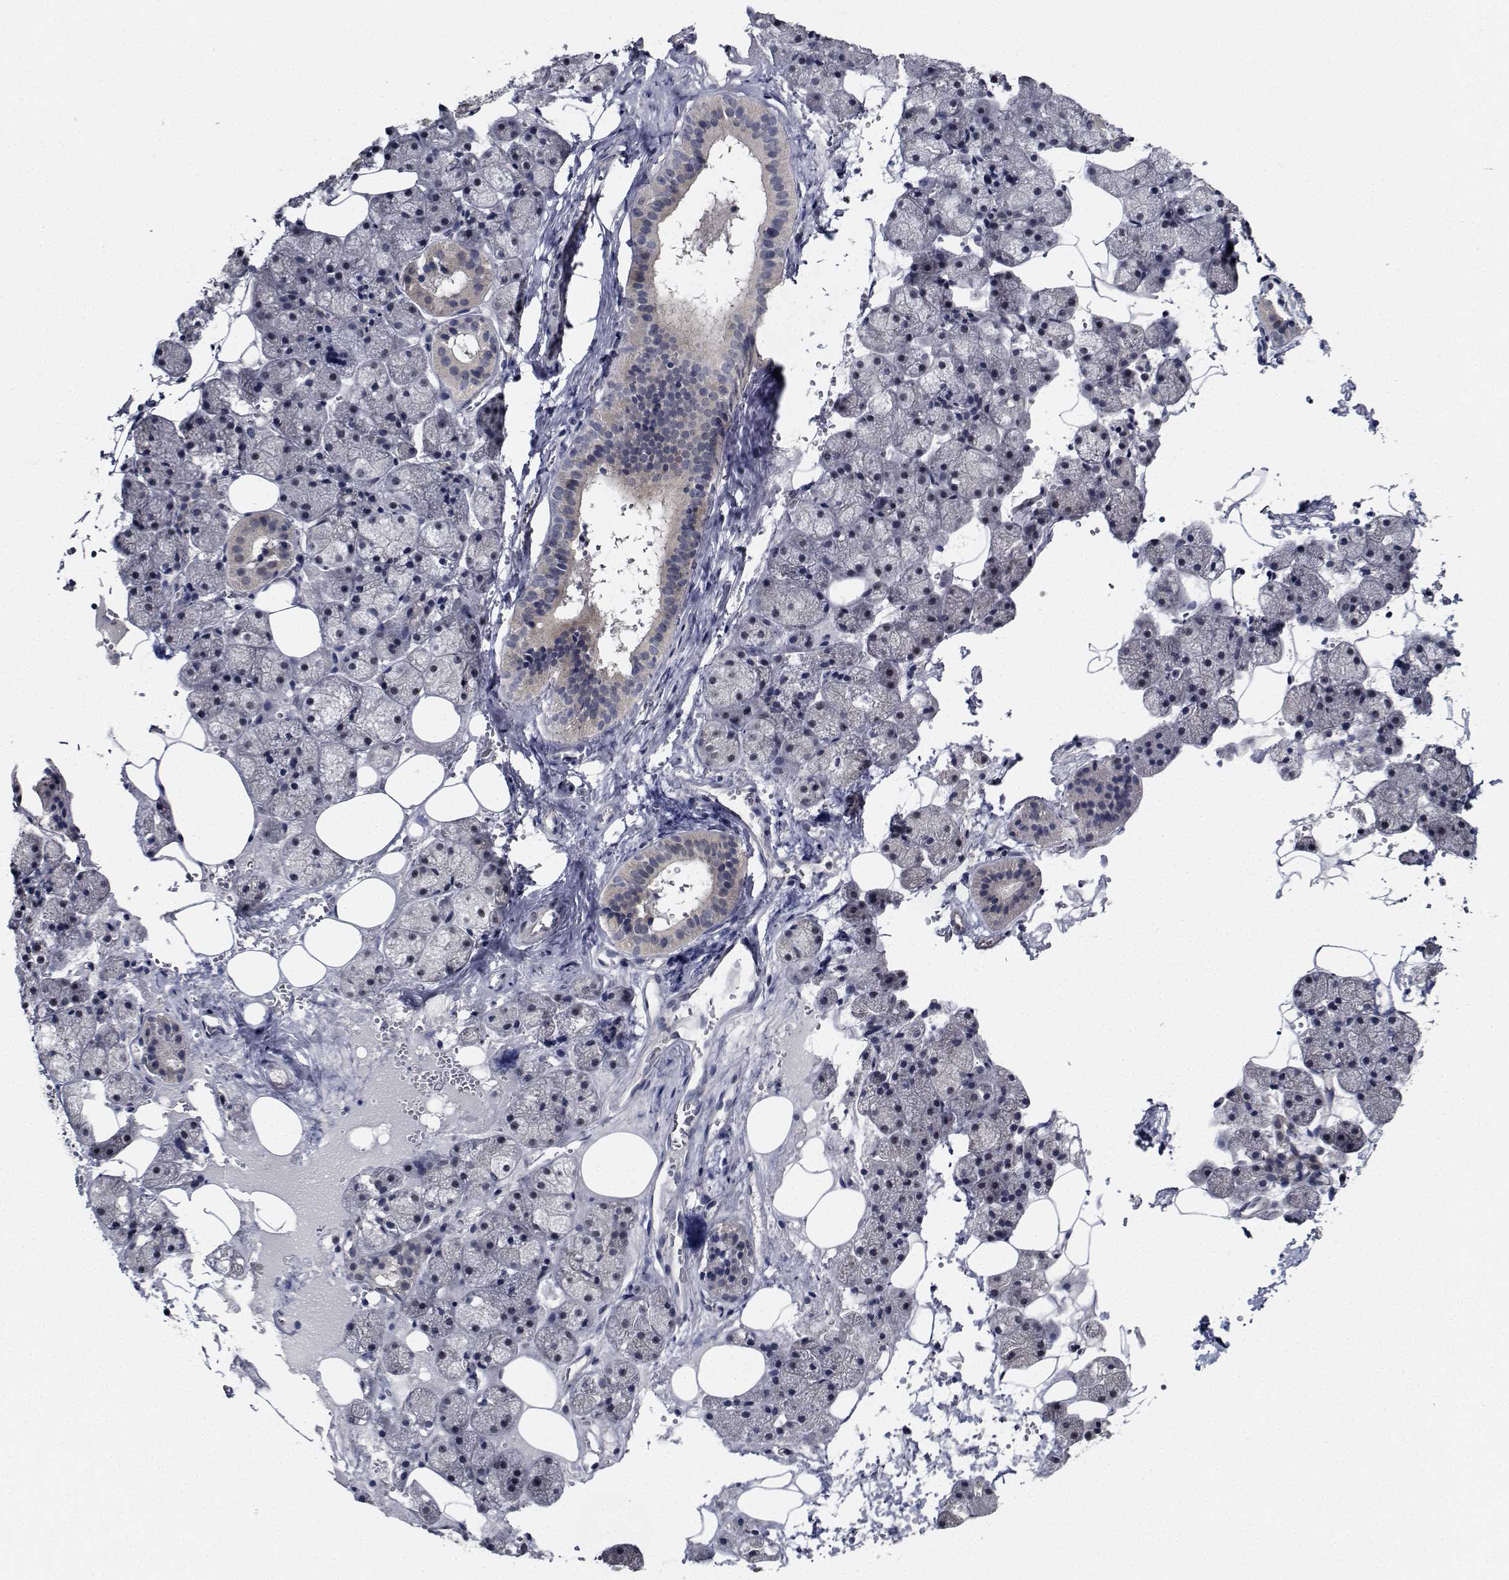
{"staining": {"intensity": "weak", "quantity": "25%-75%", "location": "nuclear"}, "tissue": "salivary gland", "cell_type": "Glandular cells", "image_type": "normal", "snomed": [{"axis": "morphology", "description": "Normal tissue, NOS"}, {"axis": "topography", "description": "Salivary gland"}], "caption": "This is an image of IHC staining of unremarkable salivary gland, which shows weak positivity in the nuclear of glandular cells.", "gene": "NVL", "patient": {"sex": "male", "age": 38}}